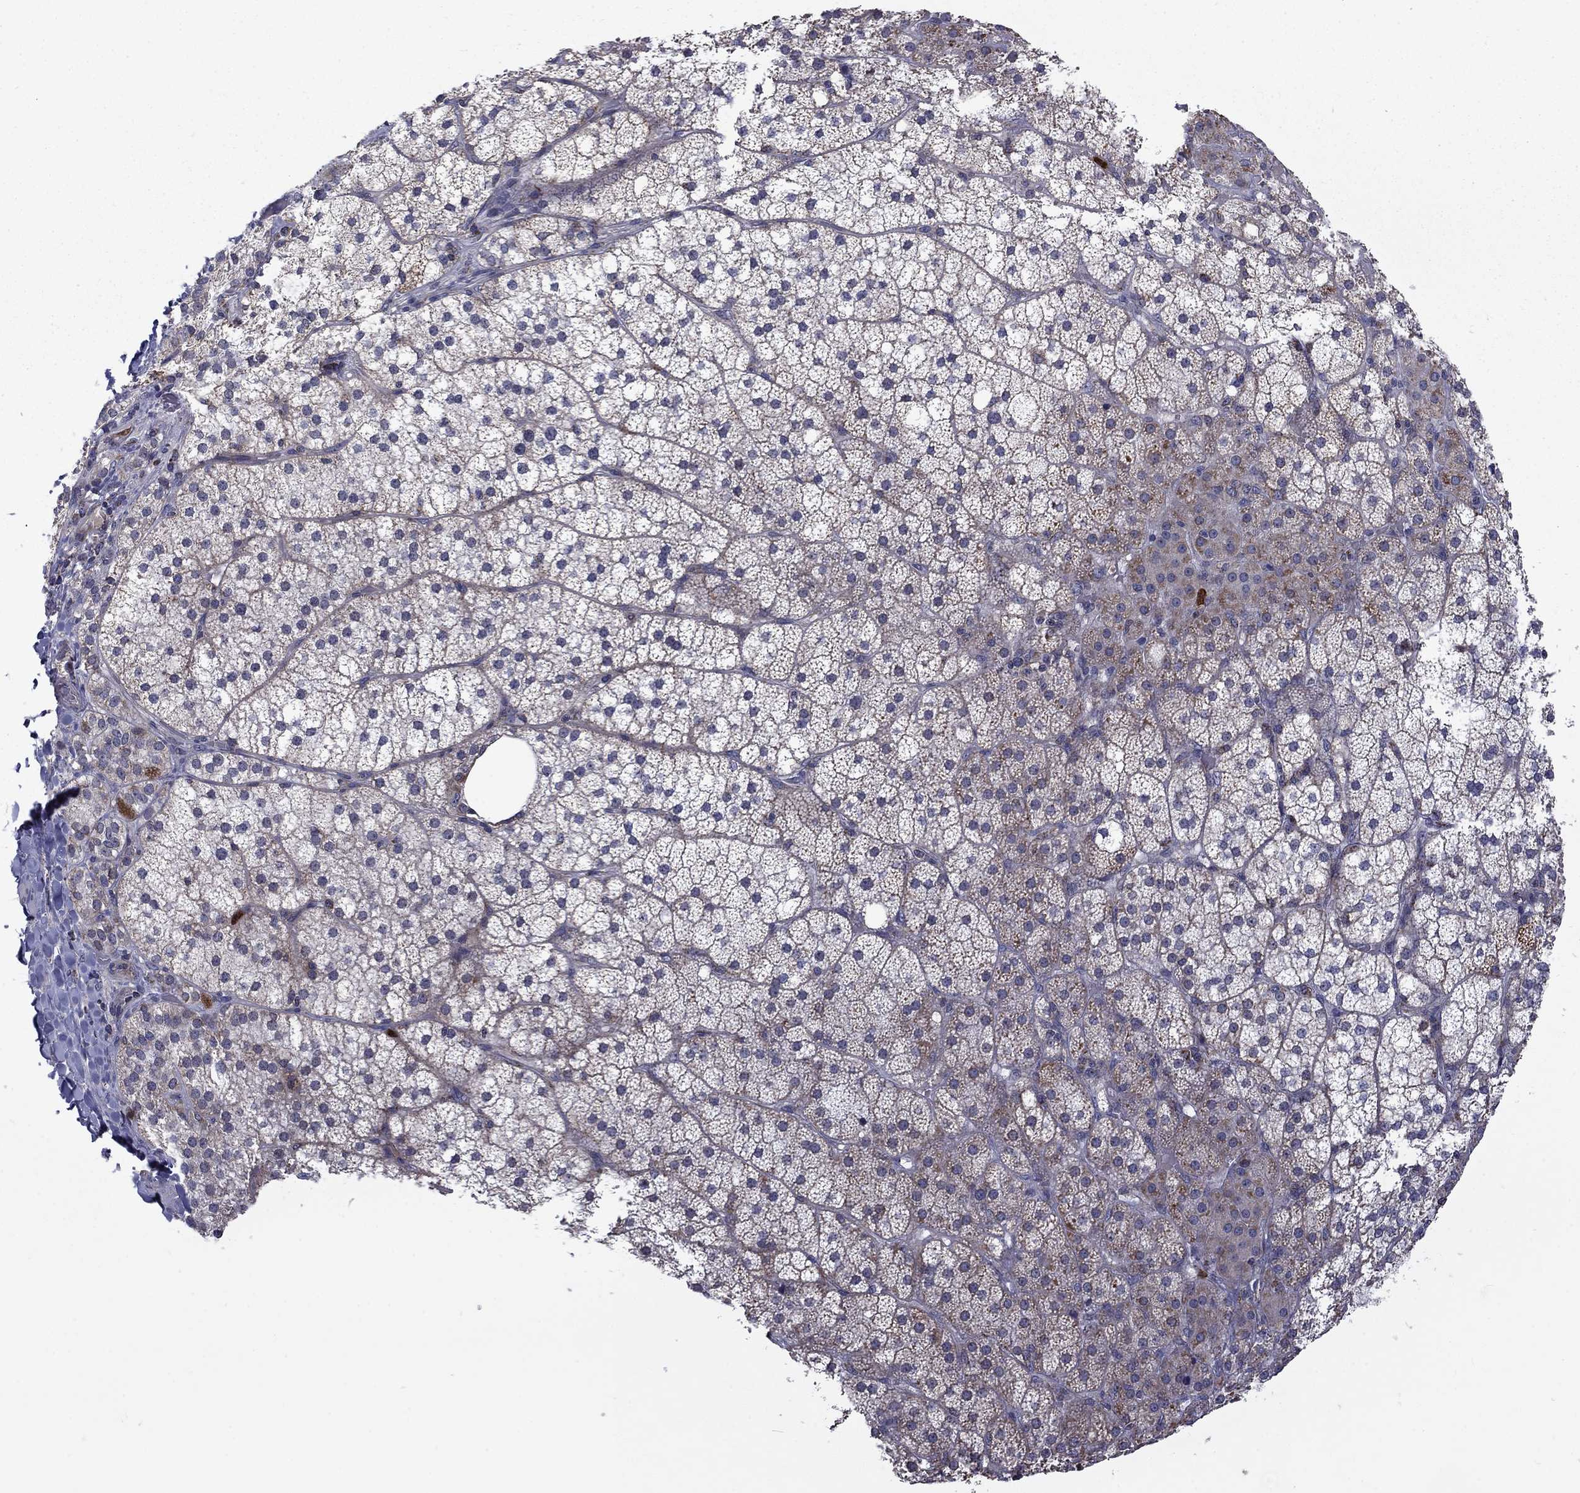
{"staining": {"intensity": "strong", "quantity": "<25%", "location": "cytoplasmic/membranous"}, "tissue": "adrenal gland", "cell_type": "Glandular cells", "image_type": "normal", "snomed": [{"axis": "morphology", "description": "Normal tissue, NOS"}, {"axis": "topography", "description": "Adrenal gland"}], "caption": "A micrograph of human adrenal gland stained for a protein exhibits strong cytoplasmic/membranous brown staining in glandular cells. (brown staining indicates protein expression, while blue staining denotes nuclei).", "gene": "DOP1B", "patient": {"sex": "male", "age": 53}}